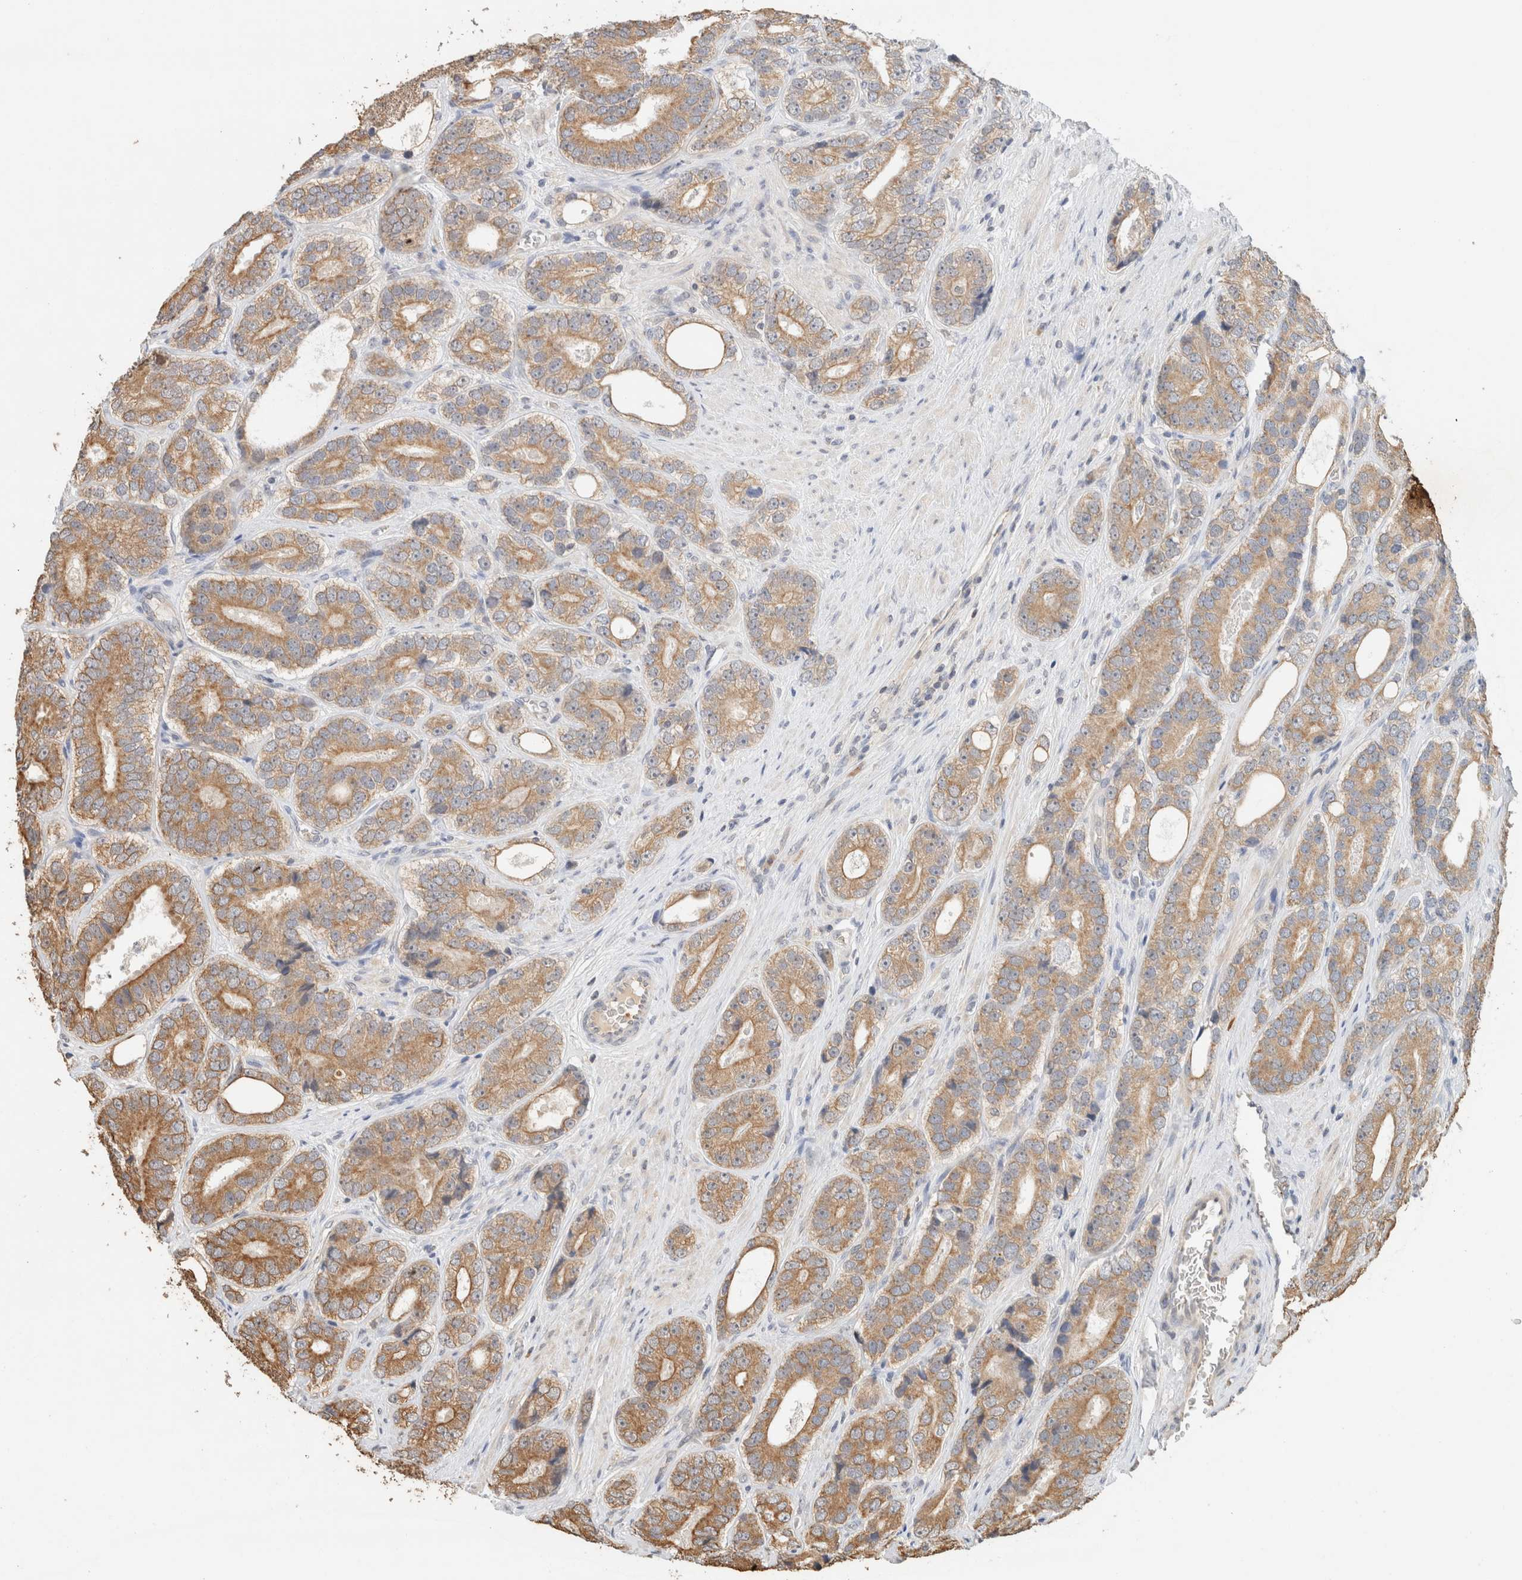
{"staining": {"intensity": "moderate", "quantity": ">75%", "location": "cytoplasmic/membranous"}, "tissue": "prostate cancer", "cell_type": "Tumor cells", "image_type": "cancer", "snomed": [{"axis": "morphology", "description": "Adenocarcinoma, High grade"}, {"axis": "topography", "description": "Prostate"}], "caption": "High-grade adenocarcinoma (prostate) tissue displays moderate cytoplasmic/membranous expression in approximately >75% of tumor cells, visualized by immunohistochemistry.", "gene": "CA13", "patient": {"sex": "male", "age": 56}}